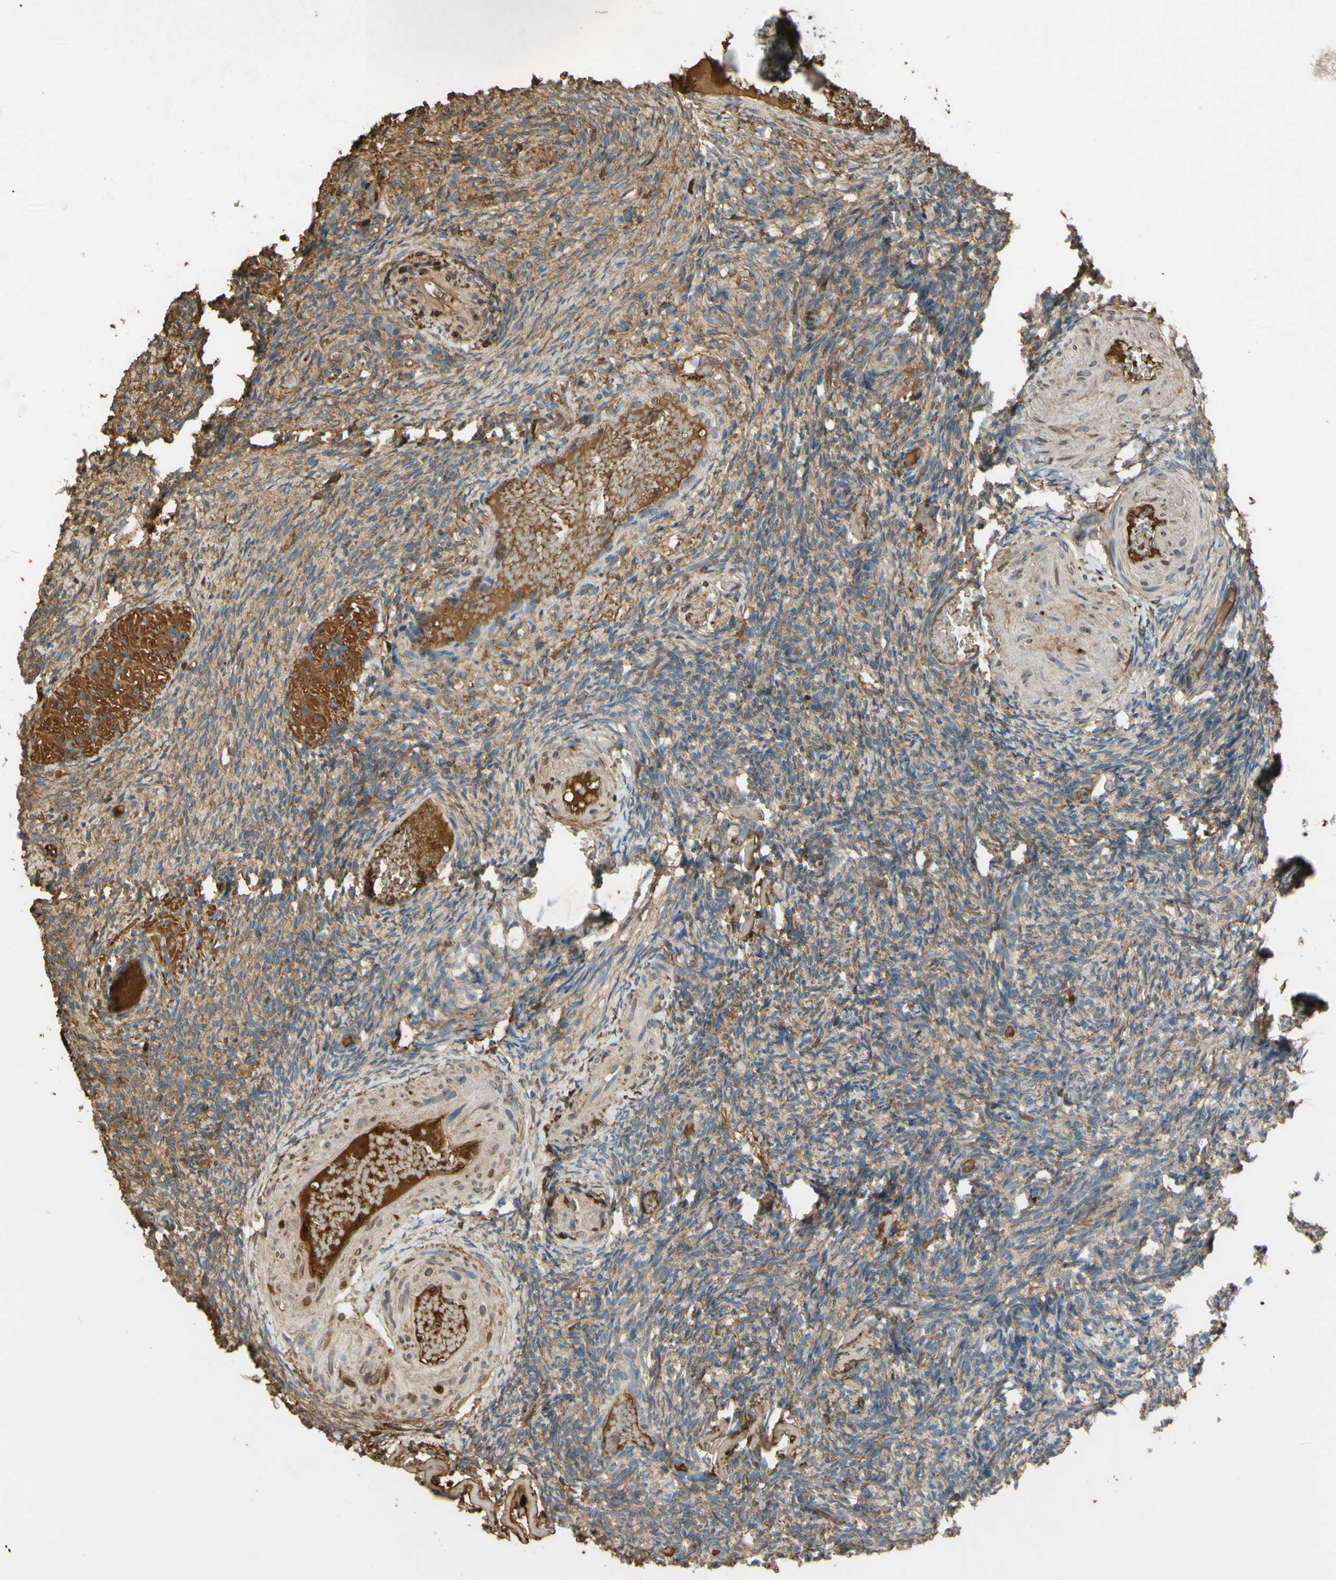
{"staining": {"intensity": "moderate", "quantity": ">75%", "location": "cytoplasmic/membranous"}, "tissue": "ovary", "cell_type": "Ovarian stroma cells", "image_type": "normal", "snomed": [{"axis": "morphology", "description": "Normal tissue, NOS"}, {"axis": "topography", "description": "Ovary"}], "caption": "Immunohistochemical staining of unremarkable ovary shows >75% levels of moderate cytoplasmic/membranous protein expression in approximately >75% of ovarian stroma cells. The protein of interest is stained brown, and the nuclei are stained in blue (DAB IHC with brightfield microscopy, high magnification).", "gene": "TIMP2", "patient": {"sex": "female", "age": 60}}